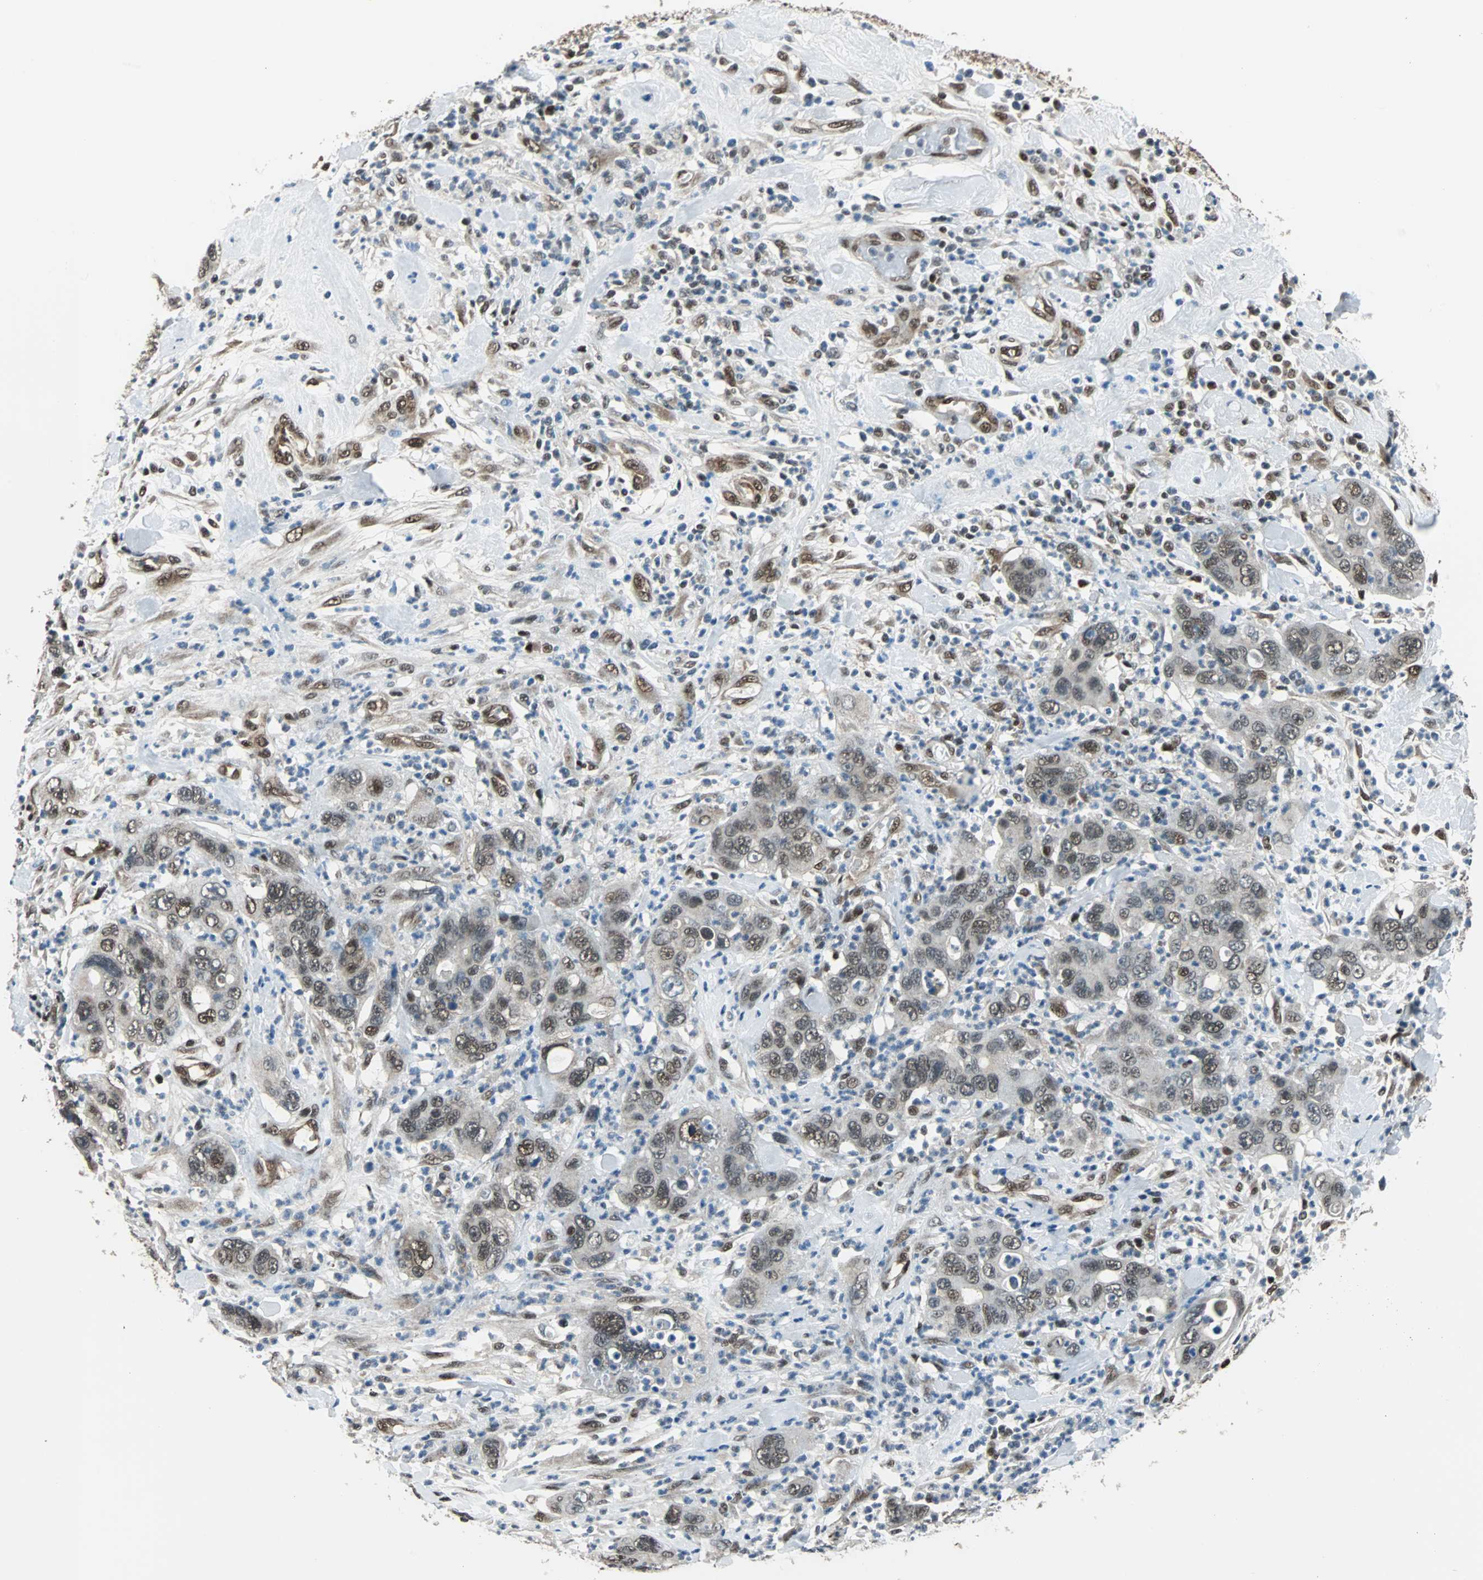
{"staining": {"intensity": "weak", "quantity": ">75%", "location": "cytoplasmic/membranous,nuclear"}, "tissue": "pancreatic cancer", "cell_type": "Tumor cells", "image_type": "cancer", "snomed": [{"axis": "morphology", "description": "Adenocarcinoma, NOS"}, {"axis": "topography", "description": "Pancreas"}], "caption": "The immunohistochemical stain labels weak cytoplasmic/membranous and nuclear staining in tumor cells of pancreatic cancer tissue. (IHC, brightfield microscopy, high magnification).", "gene": "VCP", "patient": {"sex": "female", "age": 71}}